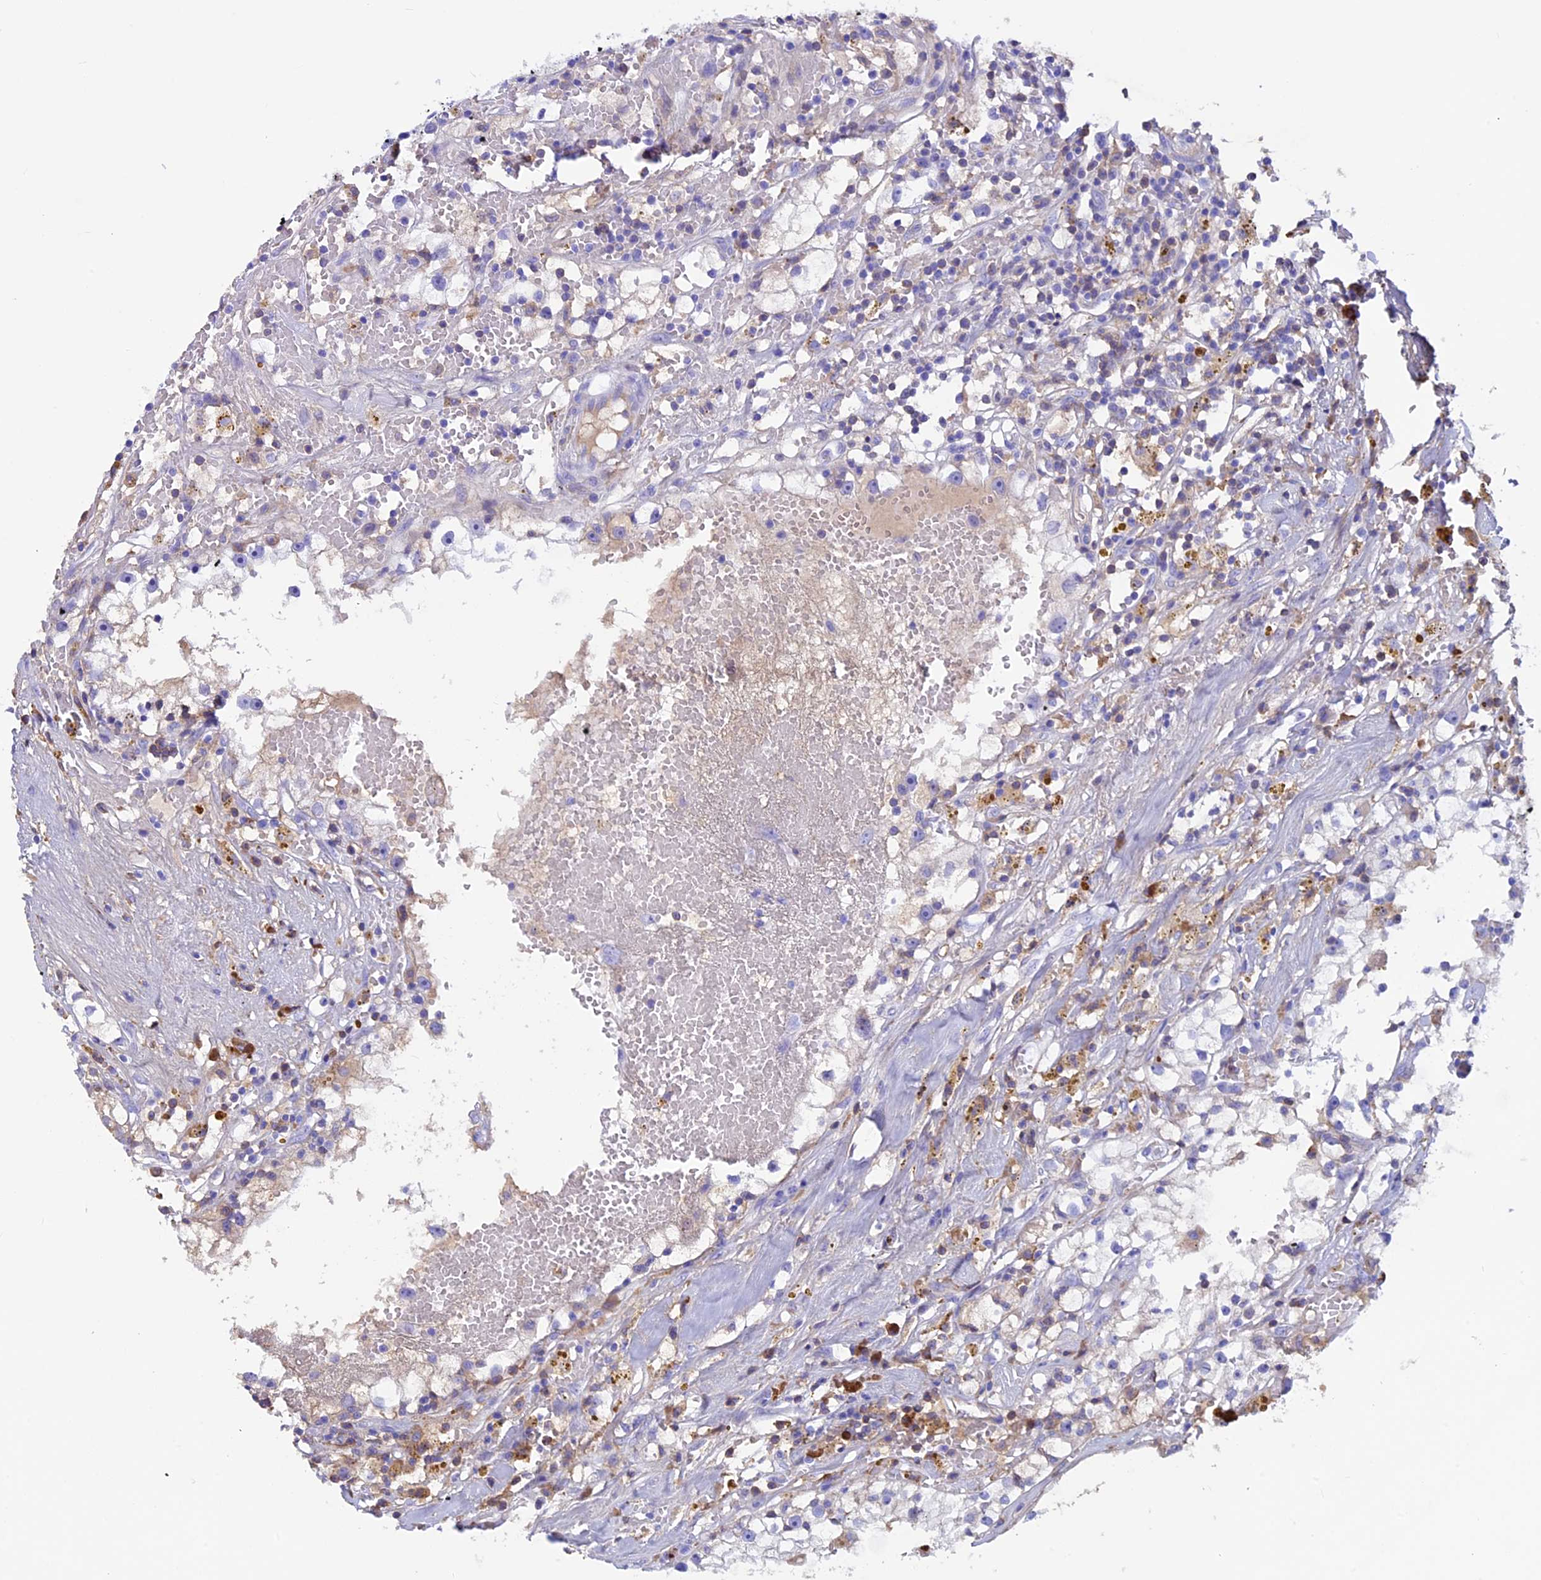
{"staining": {"intensity": "weak", "quantity": "<25%", "location": "cytoplasmic/membranous"}, "tissue": "renal cancer", "cell_type": "Tumor cells", "image_type": "cancer", "snomed": [{"axis": "morphology", "description": "Adenocarcinoma, NOS"}, {"axis": "topography", "description": "Kidney"}], "caption": "An immunohistochemistry (IHC) photomicrograph of adenocarcinoma (renal) is shown. There is no staining in tumor cells of adenocarcinoma (renal).", "gene": "IGSF6", "patient": {"sex": "male", "age": 56}}